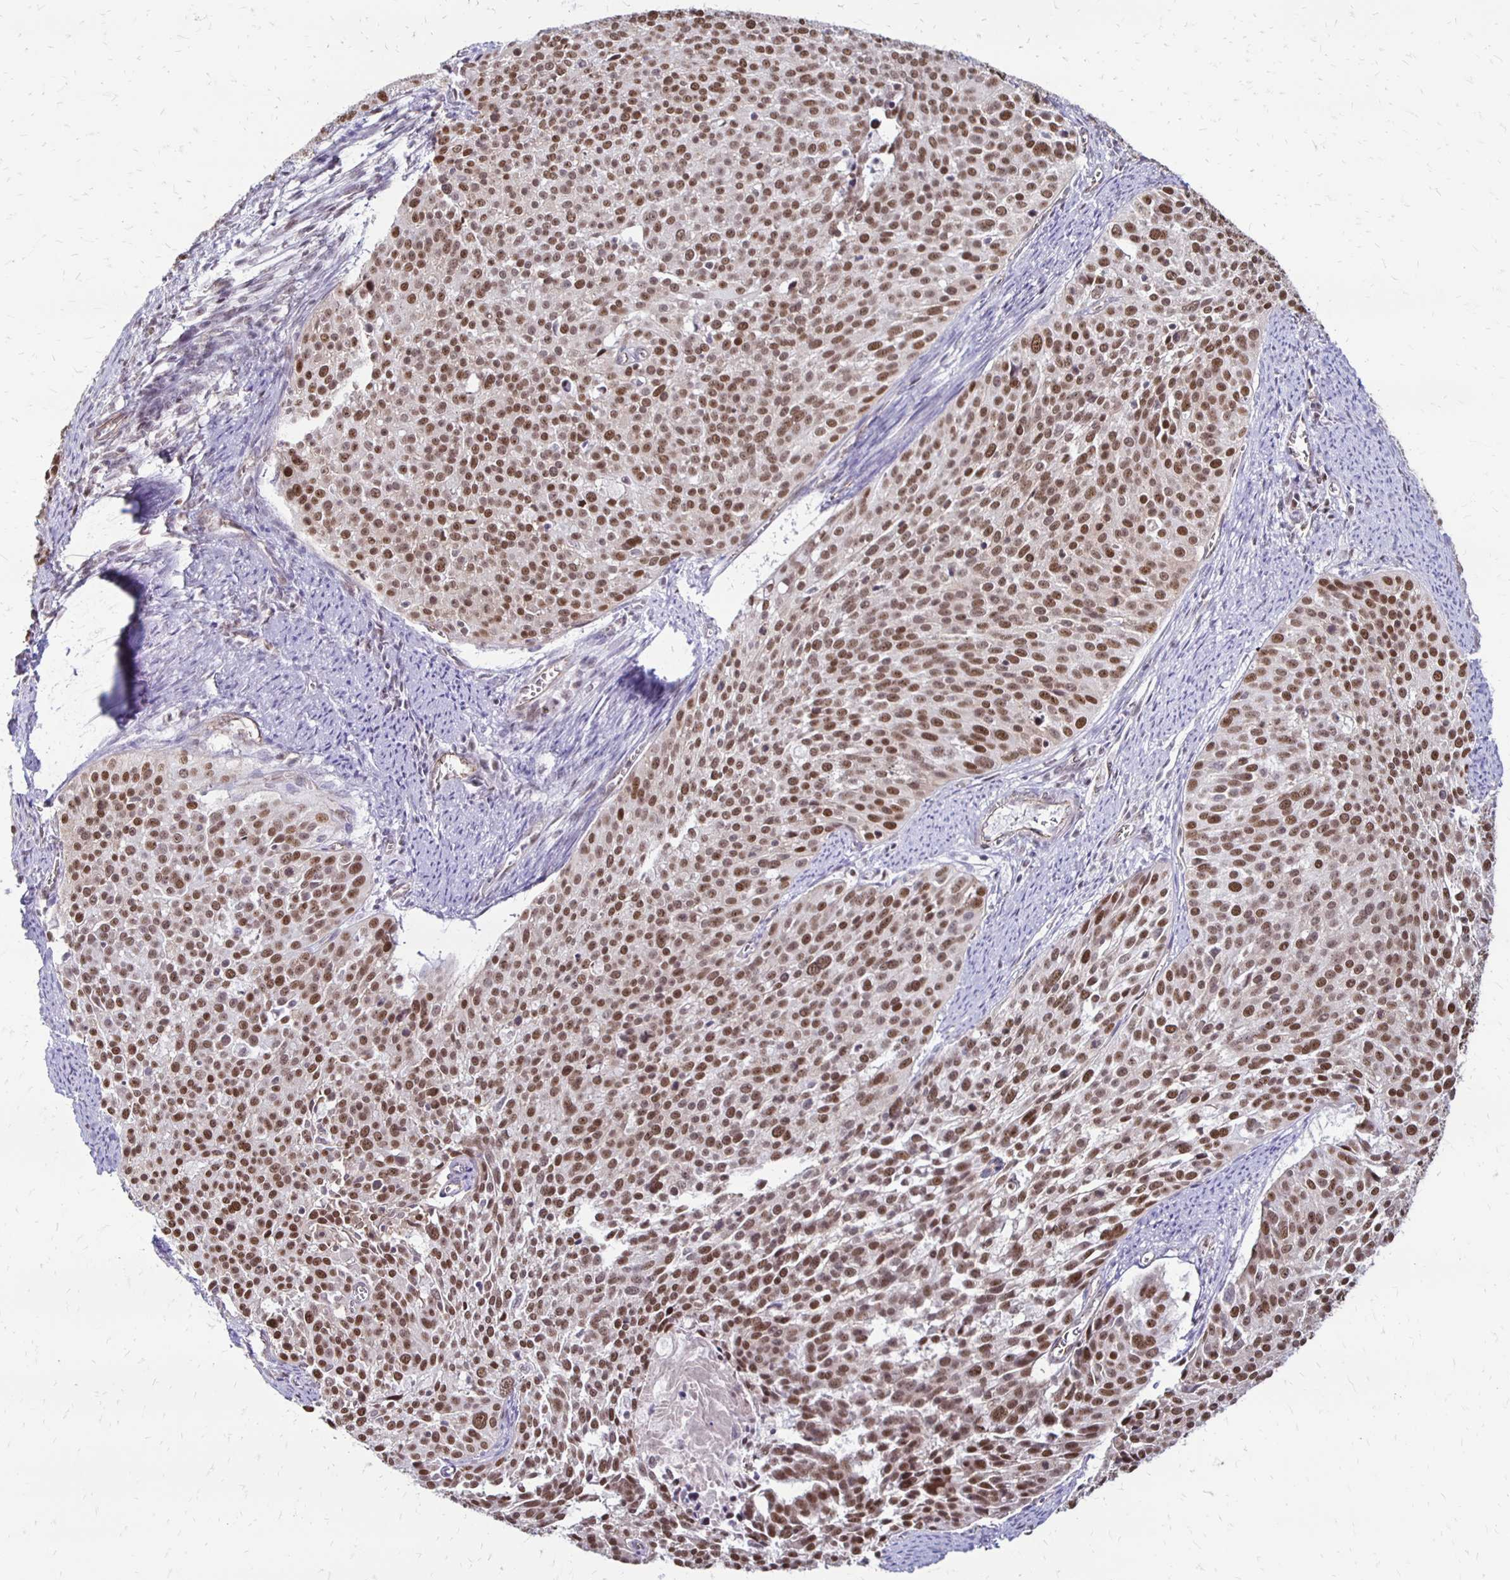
{"staining": {"intensity": "moderate", "quantity": ">75%", "location": "nuclear"}, "tissue": "cervical cancer", "cell_type": "Tumor cells", "image_type": "cancer", "snomed": [{"axis": "morphology", "description": "Squamous cell carcinoma, NOS"}, {"axis": "topography", "description": "Cervix"}], "caption": "DAB (3,3'-diaminobenzidine) immunohistochemical staining of cervical cancer (squamous cell carcinoma) demonstrates moderate nuclear protein expression in about >75% of tumor cells.", "gene": "DDB2", "patient": {"sex": "female", "age": 39}}